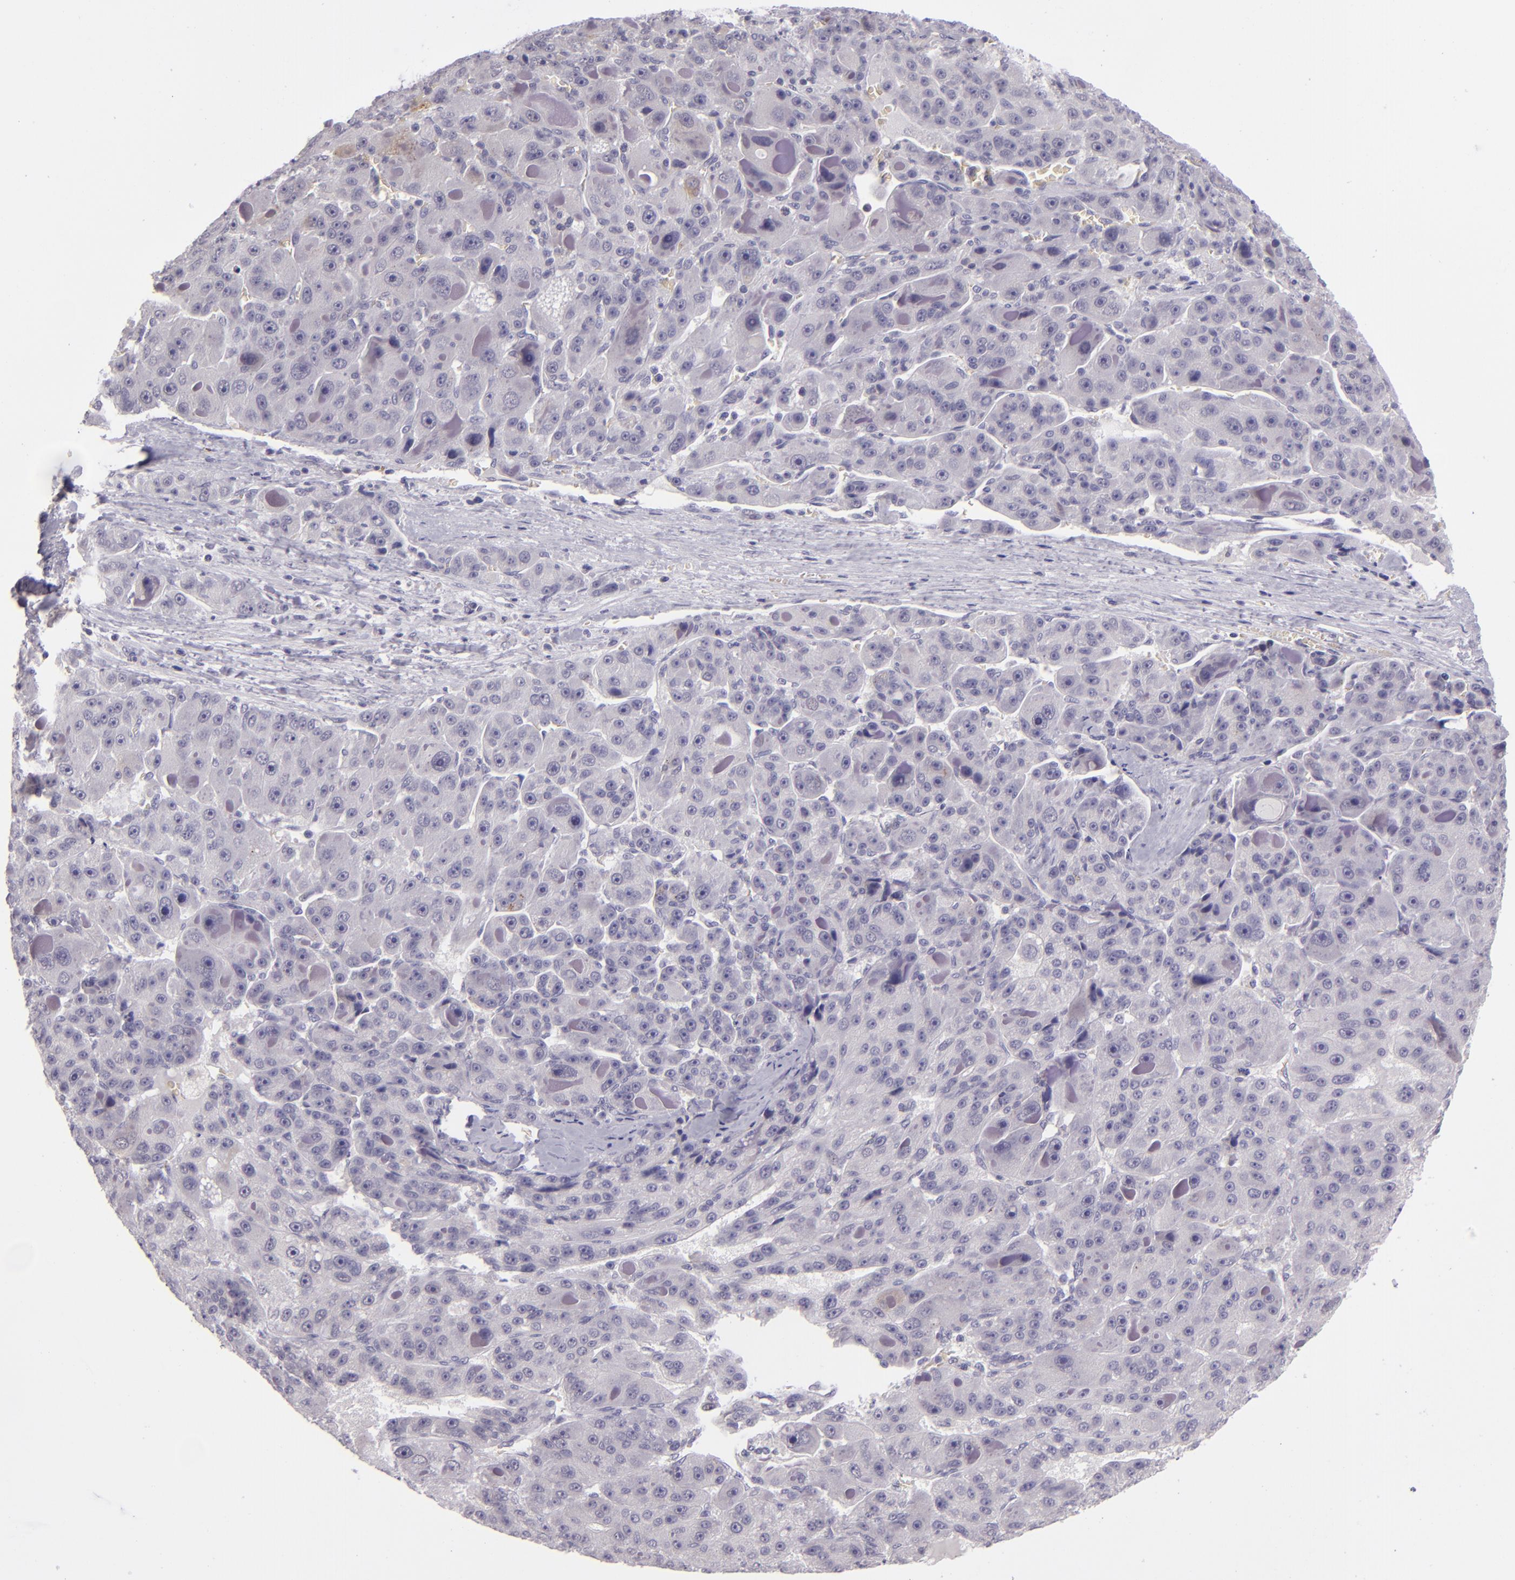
{"staining": {"intensity": "negative", "quantity": "none", "location": "none"}, "tissue": "liver cancer", "cell_type": "Tumor cells", "image_type": "cancer", "snomed": [{"axis": "morphology", "description": "Carcinoma, Hepatocellular, NOS"}, {"axis": "topography", "description": "Liver"}], "caption": "A photomicrograph of liver cancer stained for a protein demonstrates no brown staining in tumor cells.", "gene": "SNCB", "patient": {"sex": "male", "age": 76}}